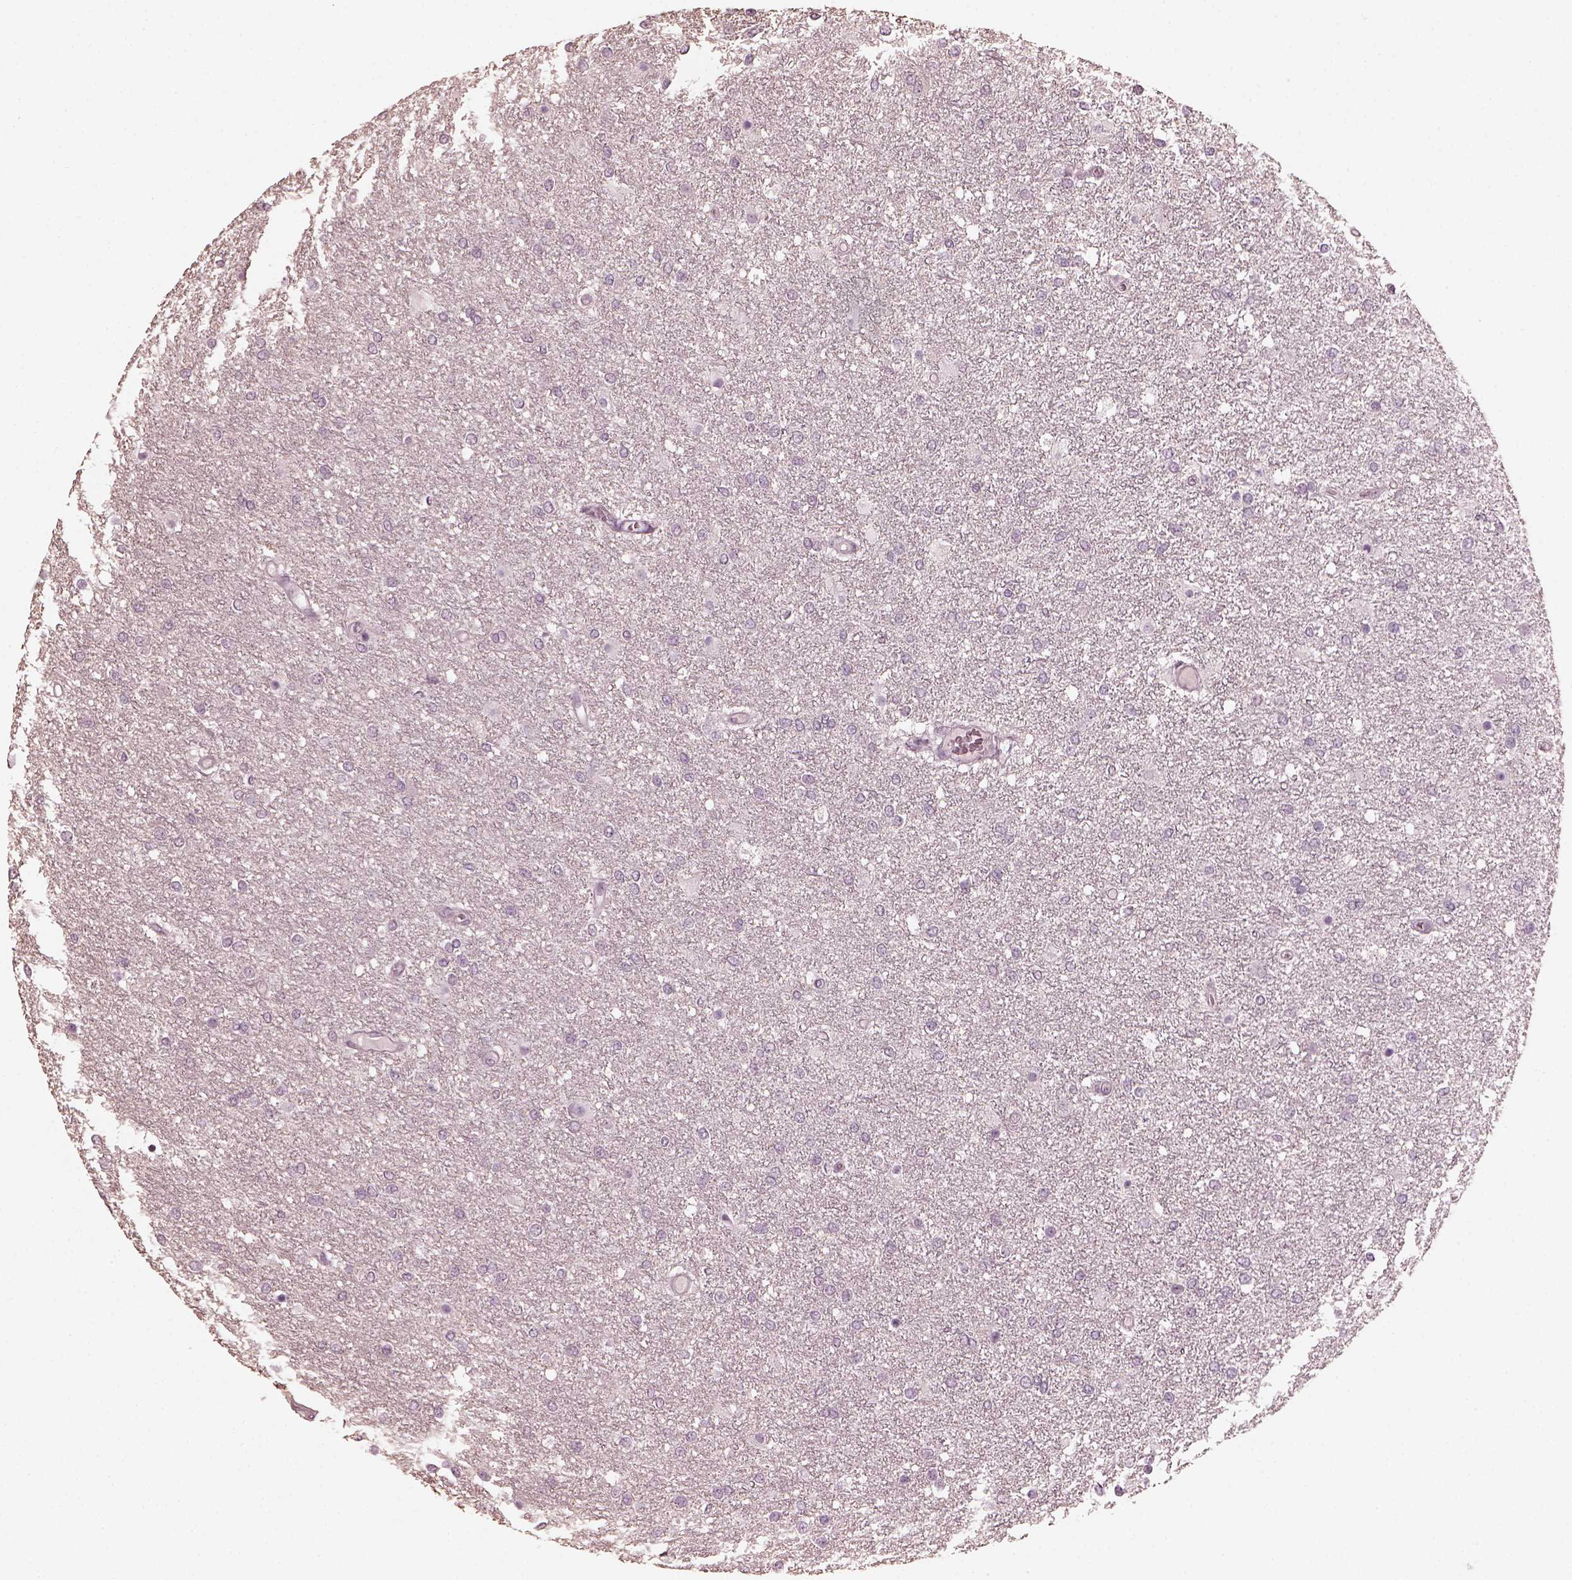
{"staining": {"intensity": "negative", "quantity": "none", "location": "none"}, "tissue": "glioma", "cell_type": "Tumor cells", "image_type": "cancer", "snomed": [{"axis": "morphology", "description": "Glioma, malignant, High grade"}, {"axis": "topography", "description": "Brain"}], "caption": "Glioma stained for a protein using immunohistochemistry (IHC) shows no expression tumor cells.", "gene": "OPTC", "patient": {"sex": "female", "age": 61}}